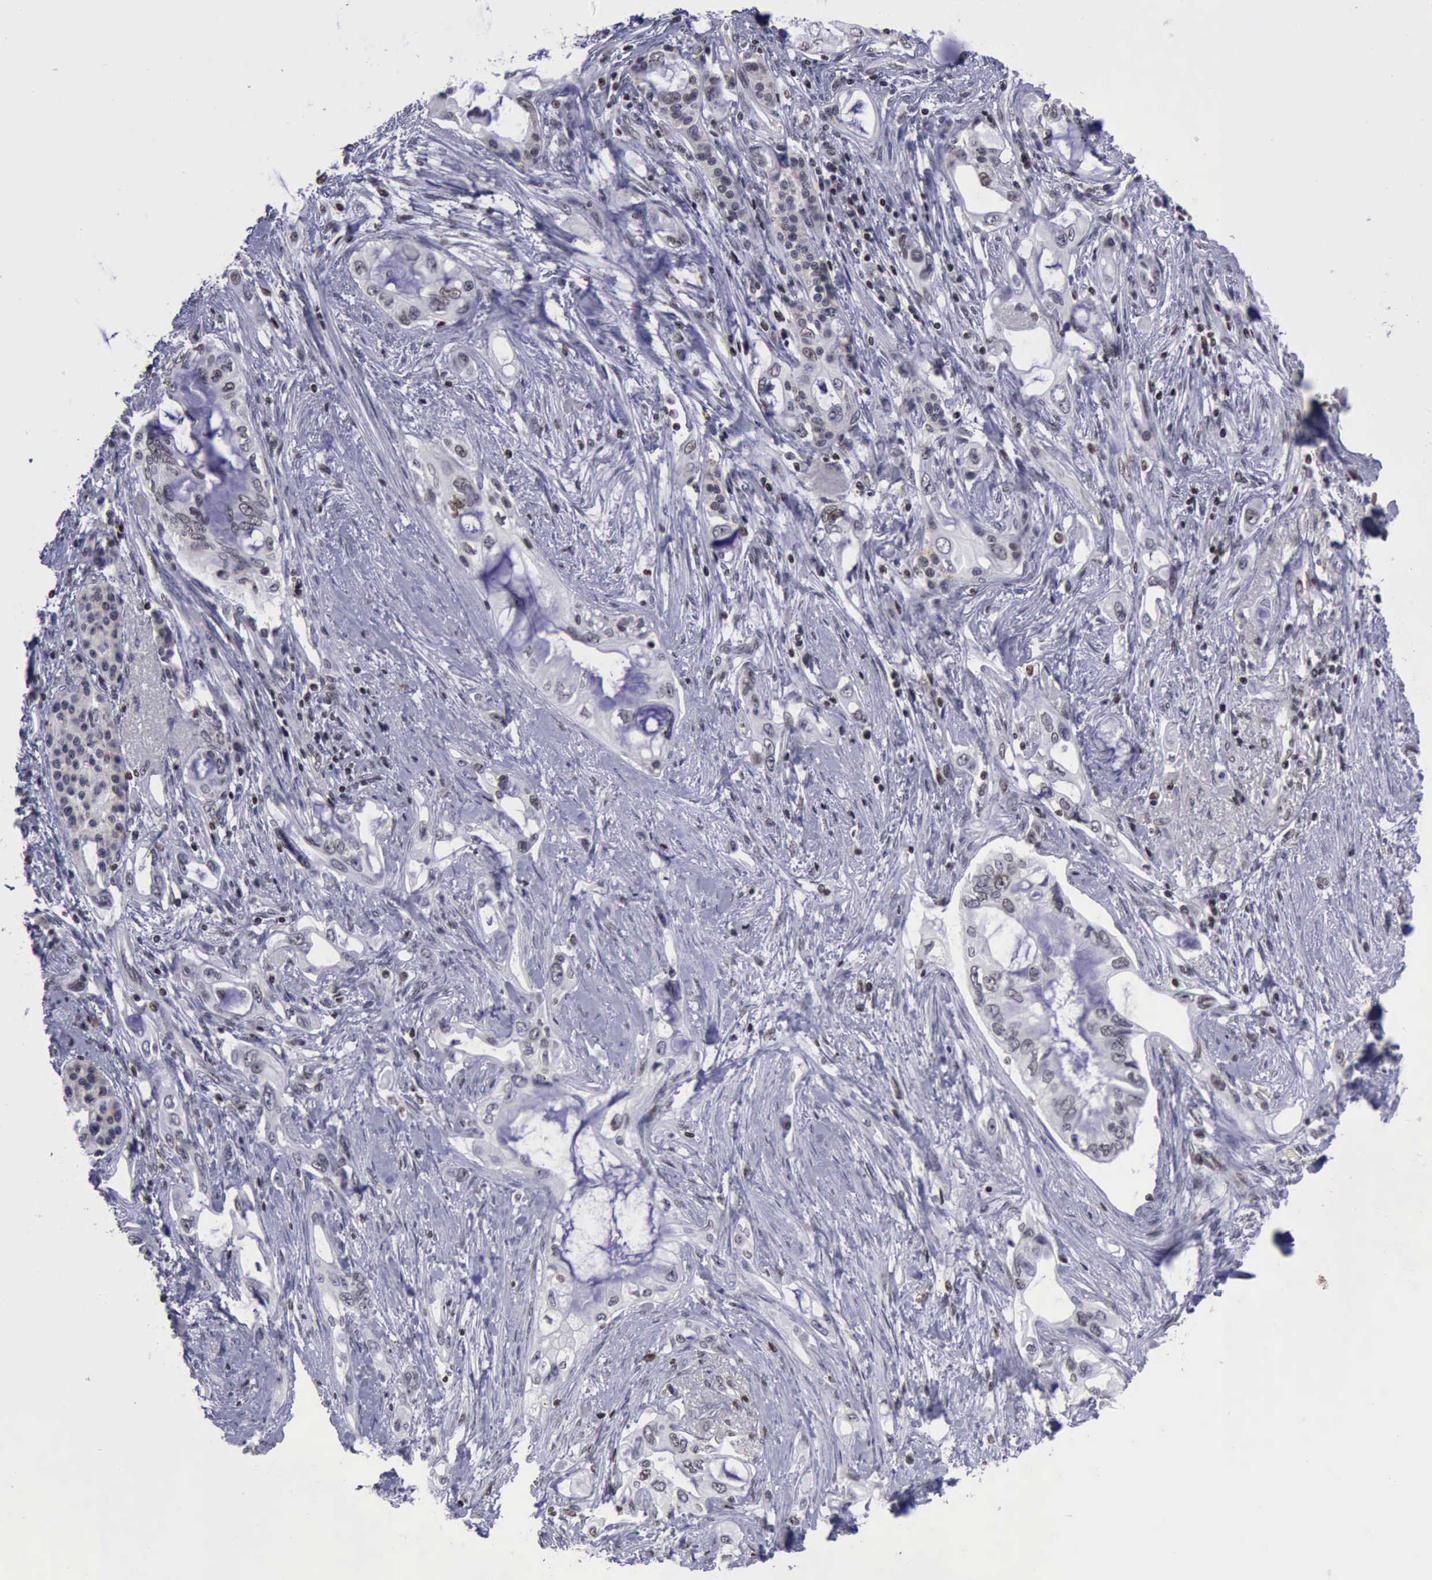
{"staining": {"intensity": "moderate", "quantity": "<25%", "location": "nuclear"}, "tissue": "pancreatic cancer", "cell_type": "Tumor cells", "image_type": "cancer", "snomed": [{"axis": "morphology", "description": "Adenocarcinoma, NOS"}, {"axis": "topography", "description": "Pancreas"}], "caption": "This is an image of immunohistochemistry (IHC) staining of pancreatic cancer, which shows moderate positivity in the nuclear of tumor cells.", "gene": "YY1", "patient": {"sex": "female", "age": 70}}